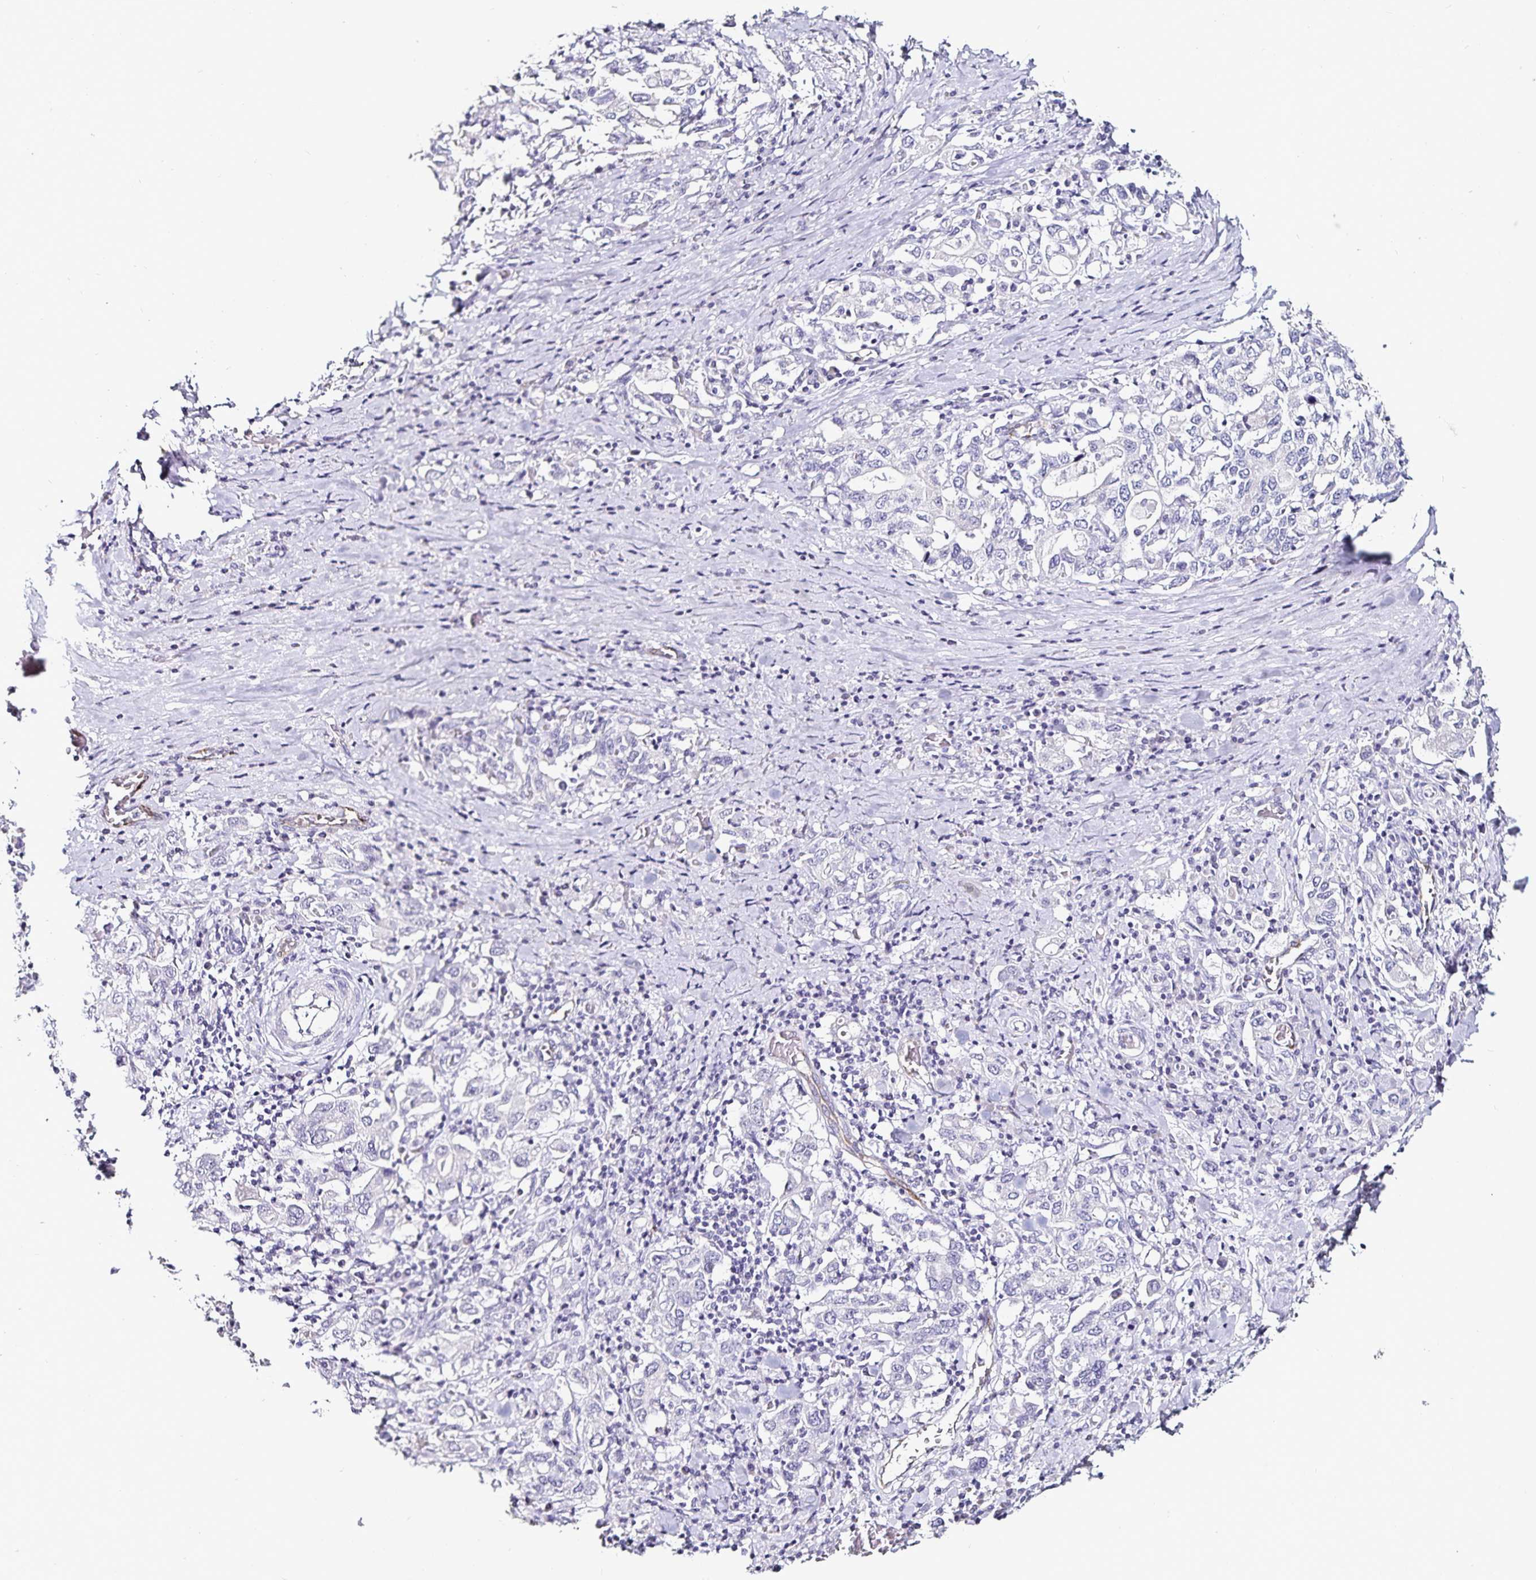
{"staining": {"intensity": "negative", "quantity": "none", "location": "none"}, "tissue": "stomach cancer", "cell_type": "Tumor cells", "image_type": "cancer", "snomed": [{"axis": "morphology", "description": "Adenocarcinoma, NOS"}, {"axis": "topography", "description": "Stomach, upper"}, {"axis": "topography", "description": "Stomach"}], "caption": "IHC photomicrograph of neoplastic tissue: human adenocarcinoma (stomach) stained with DAB shows no significant protein staining in tumor cells.", "gene": "TSPAN7", "patient": {"sex": "male", "age": 62}}